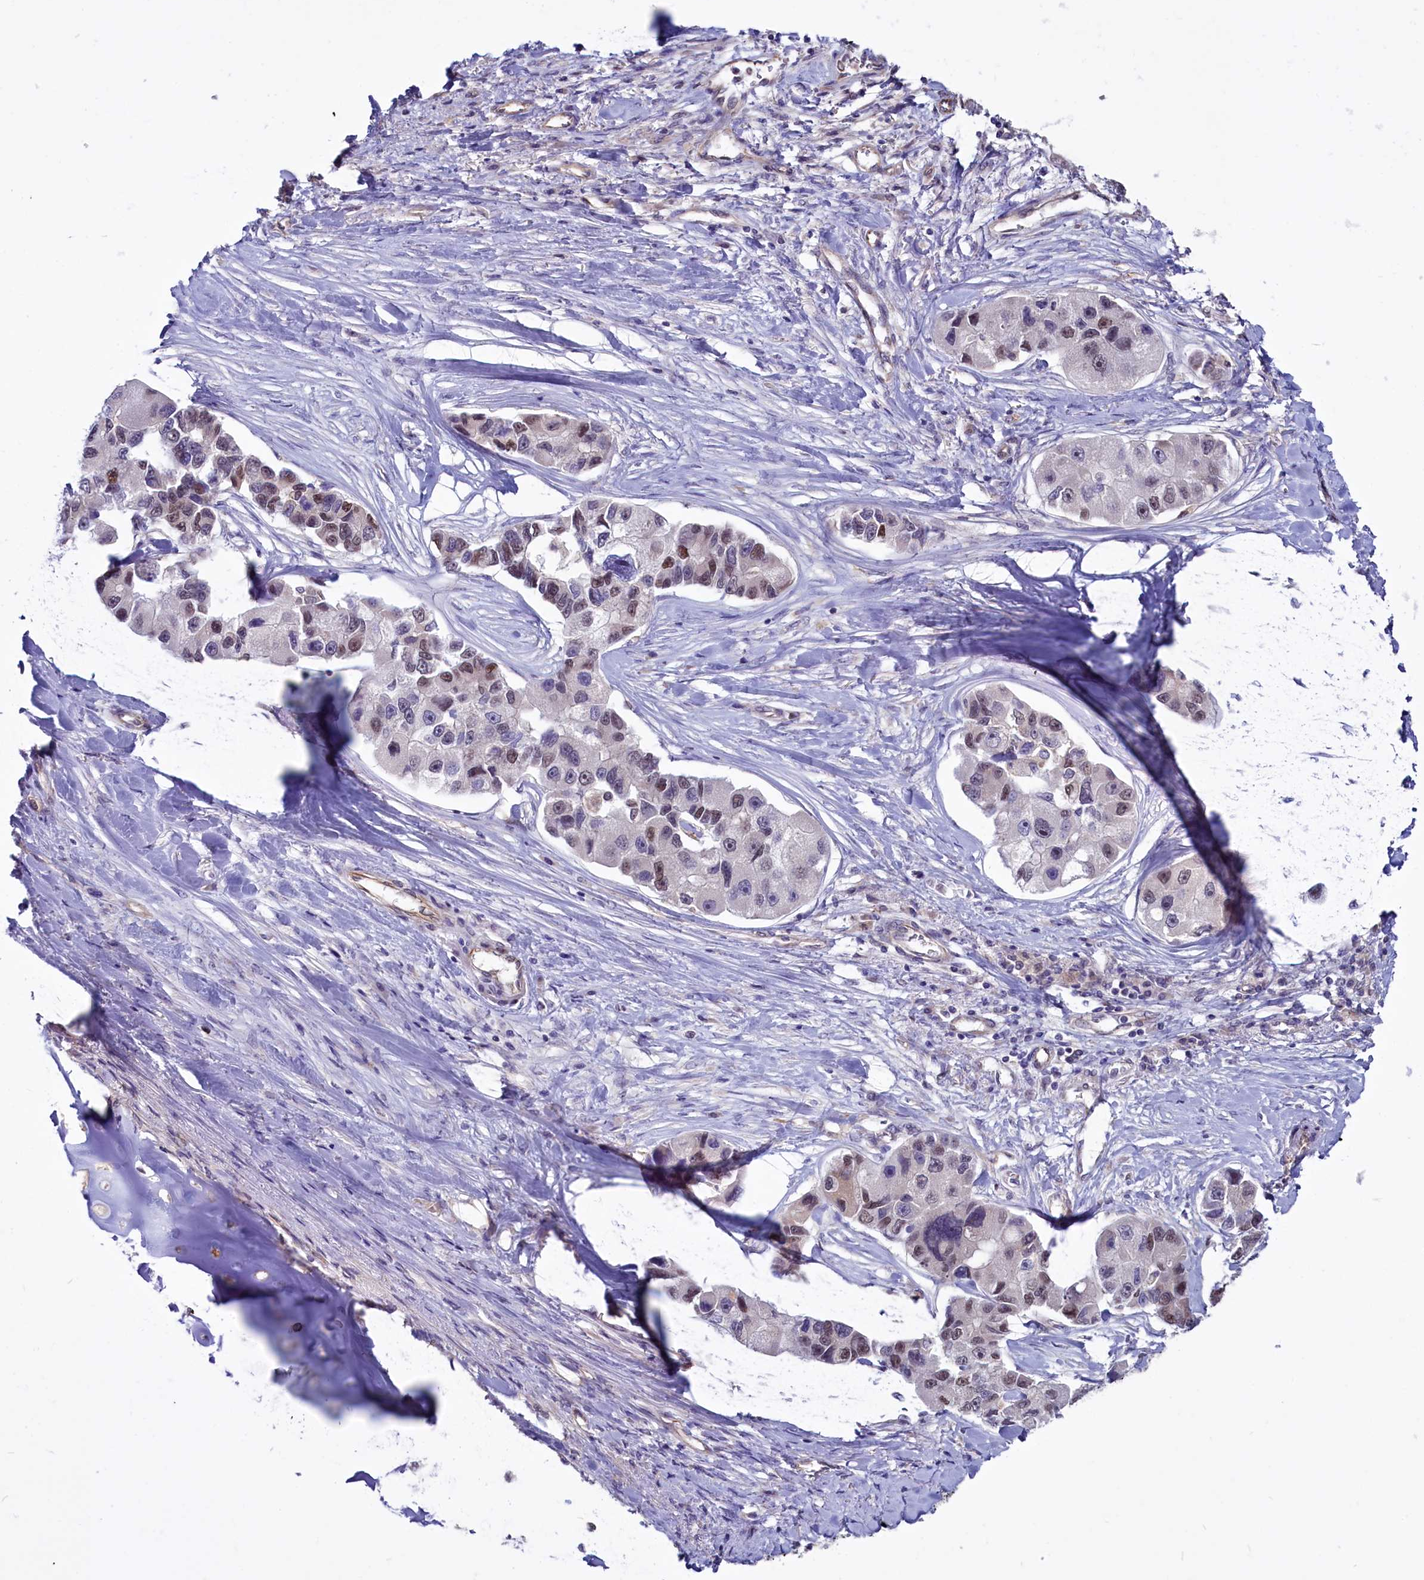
{"staining": {"intensity": "moderate", "quantity": "<25%", "location": "nuclear"}, "tissue": "lung cancer", "cell_type": "Tumor cells", "image_type": "cancer", "snomed": [{"axis": "morphology", "description": "Adenocarcinoma, NOS"}, {"axis": "topography", "description": "Lung"}], "caption": "Adenocarcinoma (lung) stained with a protein marker displays moderate staining in tumor cells.", "gene": "PDILT", "patient": {"sex": "female", "age": 54}}